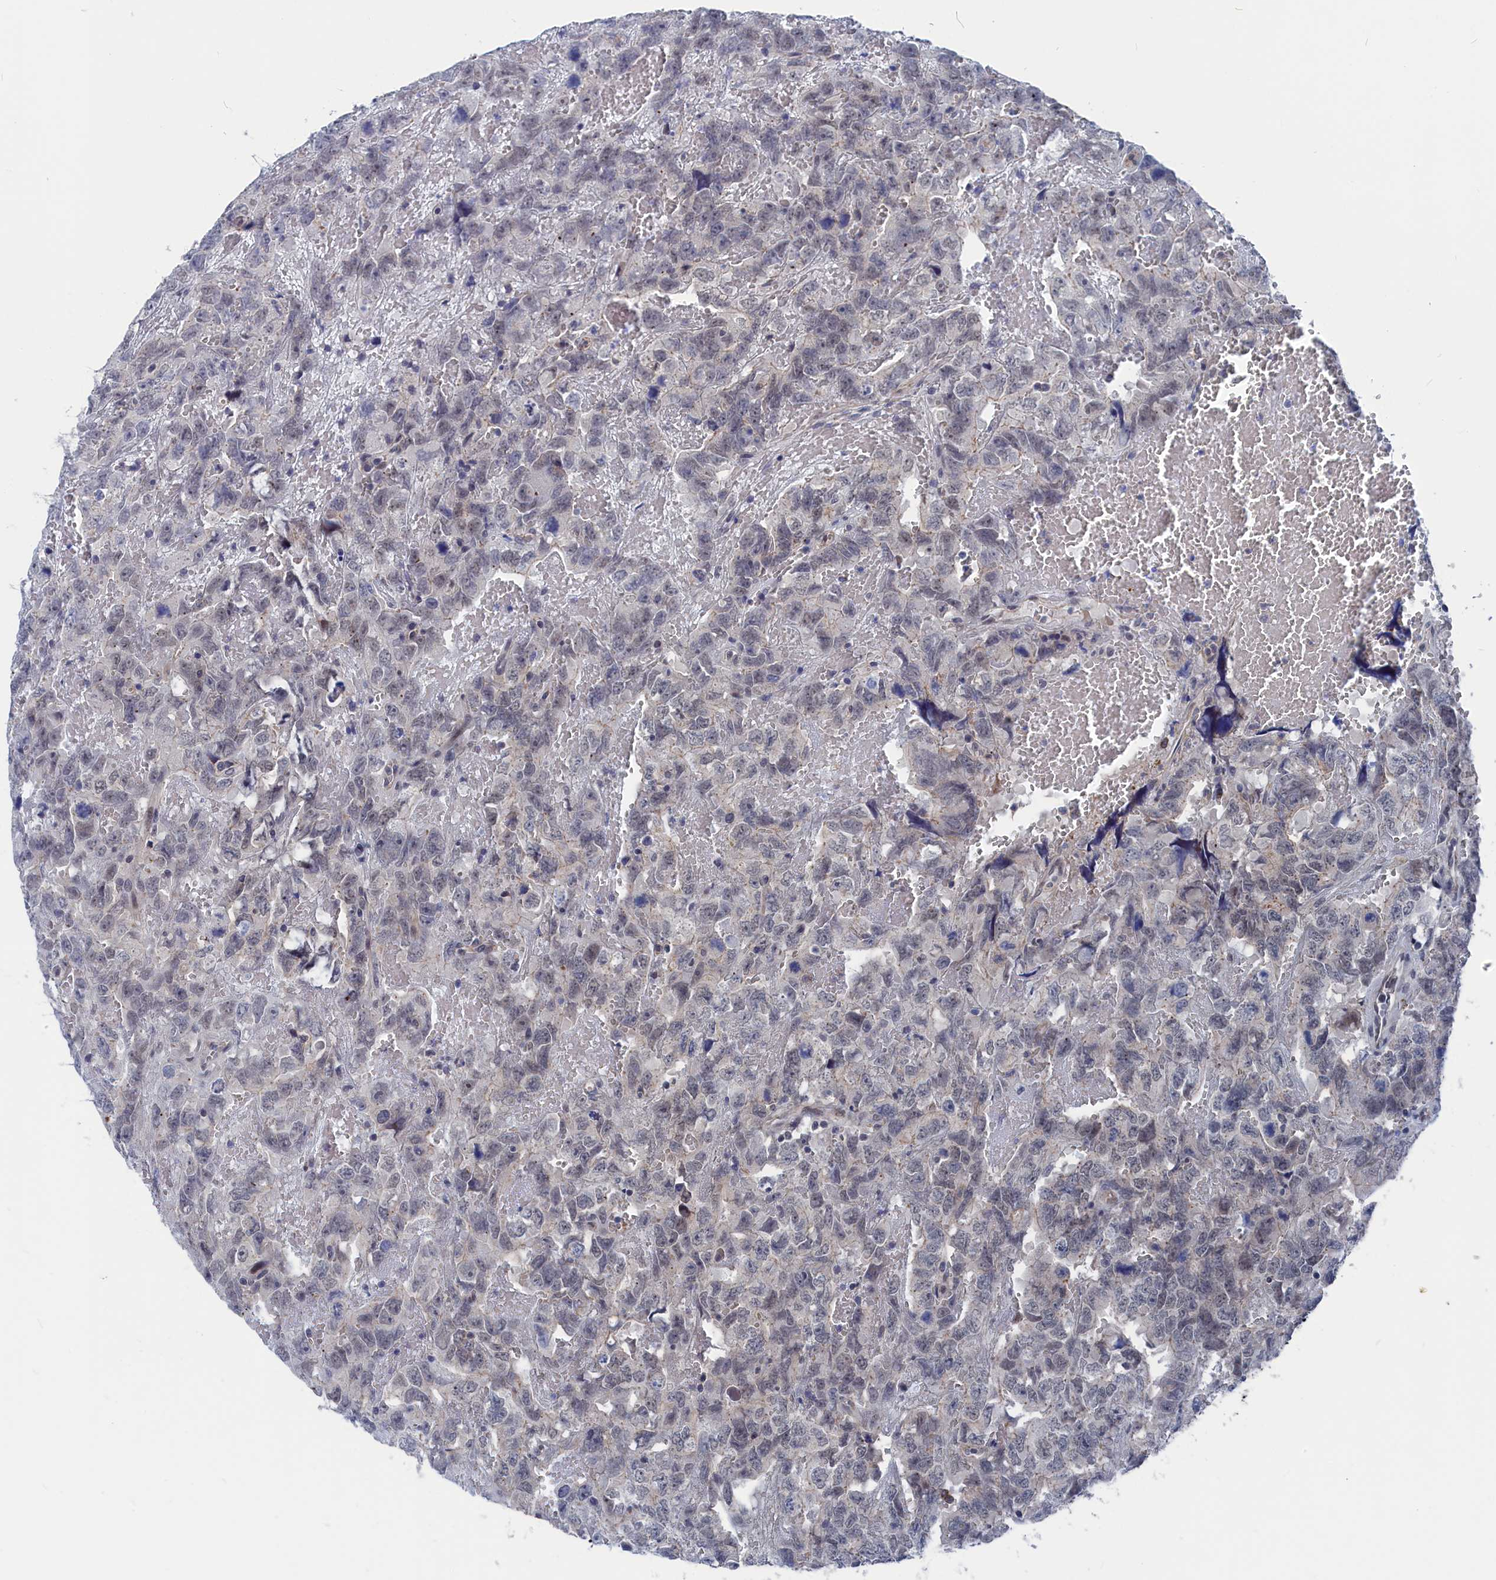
{"staining": {"intensity": "negative", "quantity": "none", "location": "none"}, "tissue": "testis cancer", "cell_type": "Tumor cells", "image_type": "cancer", "snomed": [{"axis": "morphology", "description": "Carcinoma, Embryonal, NOS"}, {"axis": "topography", "description": "Testis"}], "caption": "A histopathology image of testis cancer stained for a protein exhibits no brown staining in tumor cells. The staining is performed using DAB brown chromogen with nuclei counter-stained in using hematoxylin.", "gene": "MARCHF3", "patient": {"sex": "male", "age": 45}}